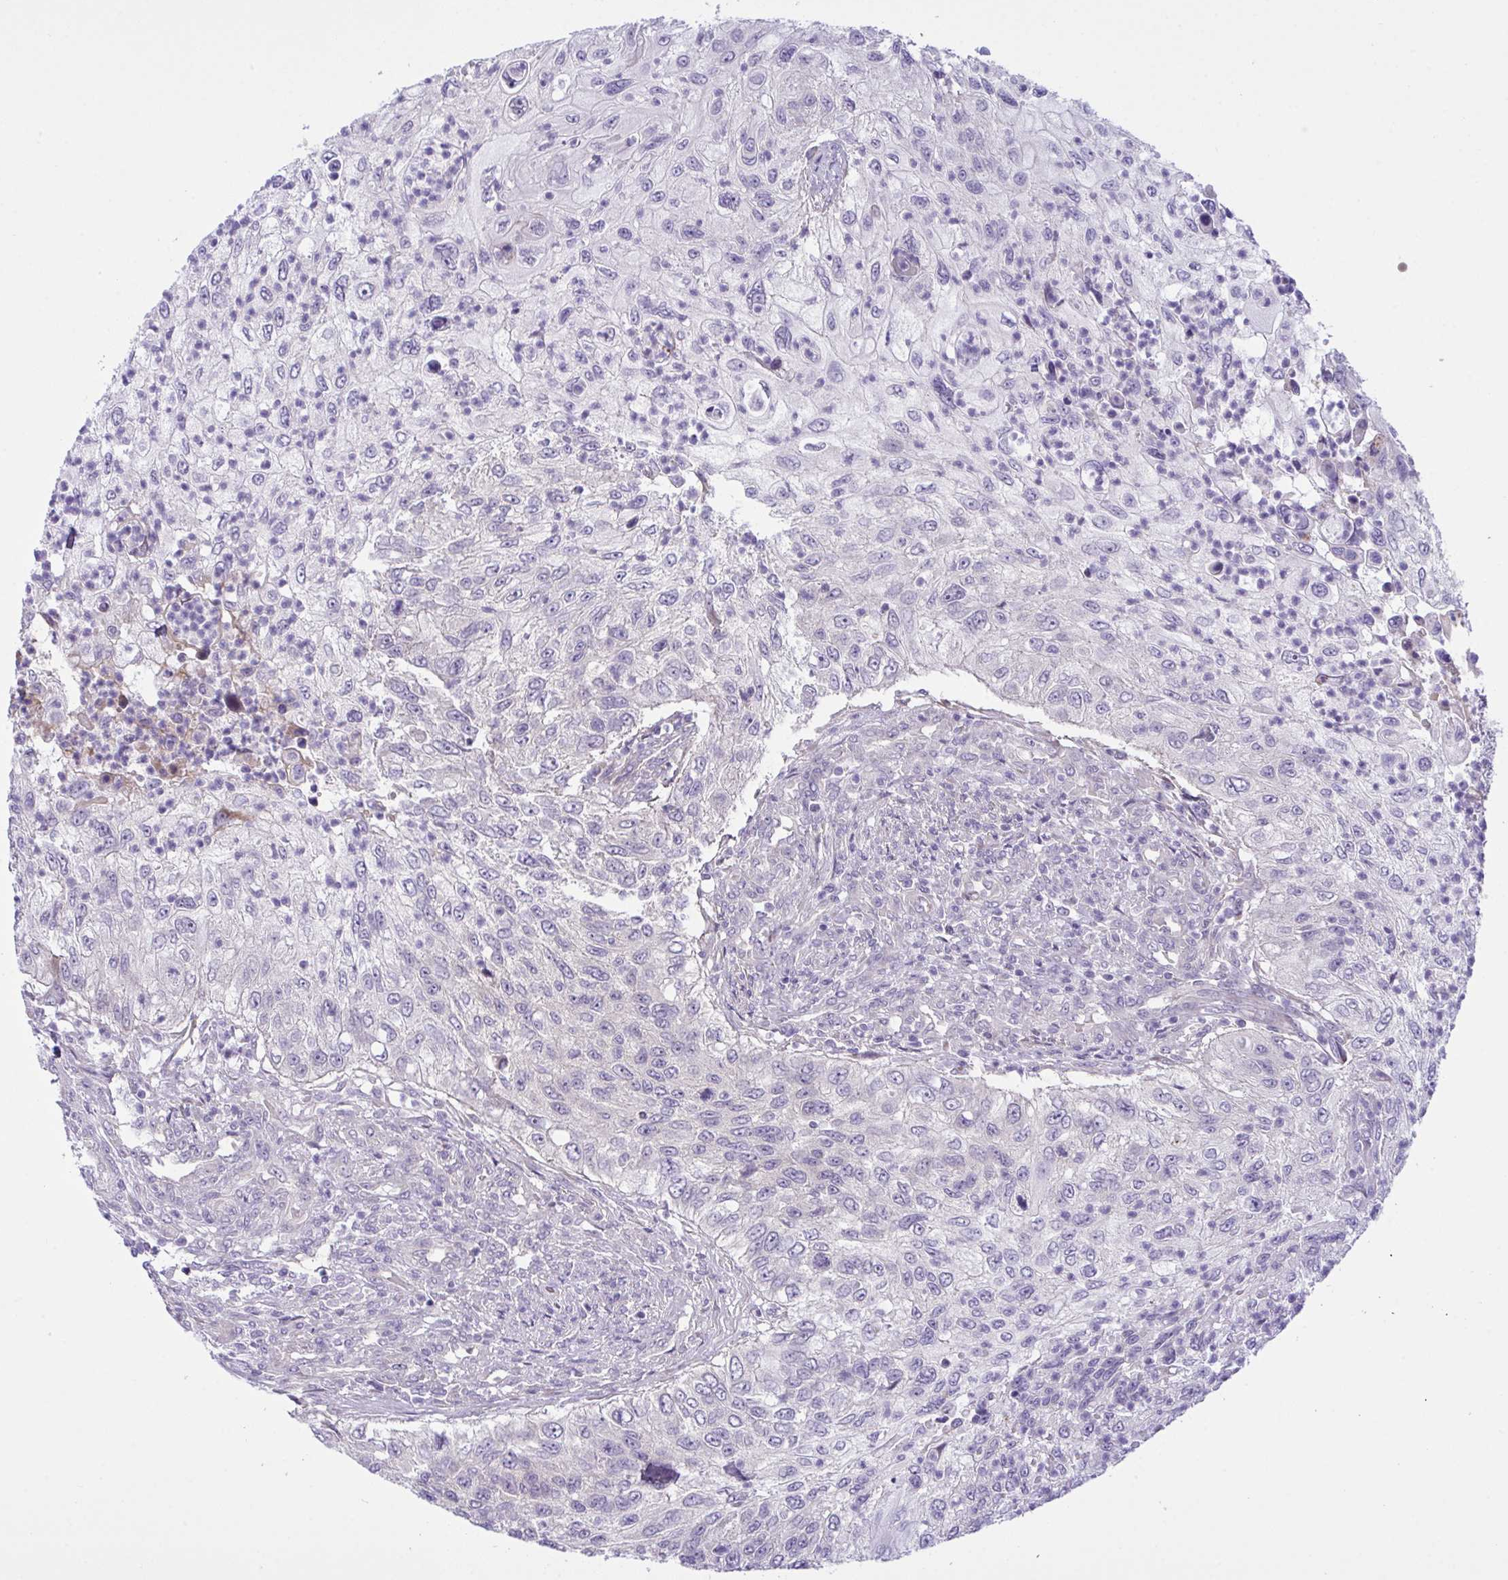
{"staining": {"intensity": "negative", "quantity": "none", "location": "none"}, "tissue": "urothelial cancer", "cell_type": "Tumor cells", "image_type": "cancer", "snomed": [{"axis": "morphology", "description": "Urothelial carcinoma, High grade"}, {"axis": "topography", "description": "Urinary bladder"}], "caption": "High-grade urothelial carcinoma was stained to show a protein in brown. There is no significant staining in tumor cells.", "gene": "SYNPO2L", "patient": {"sex": "female", "age": 60}}